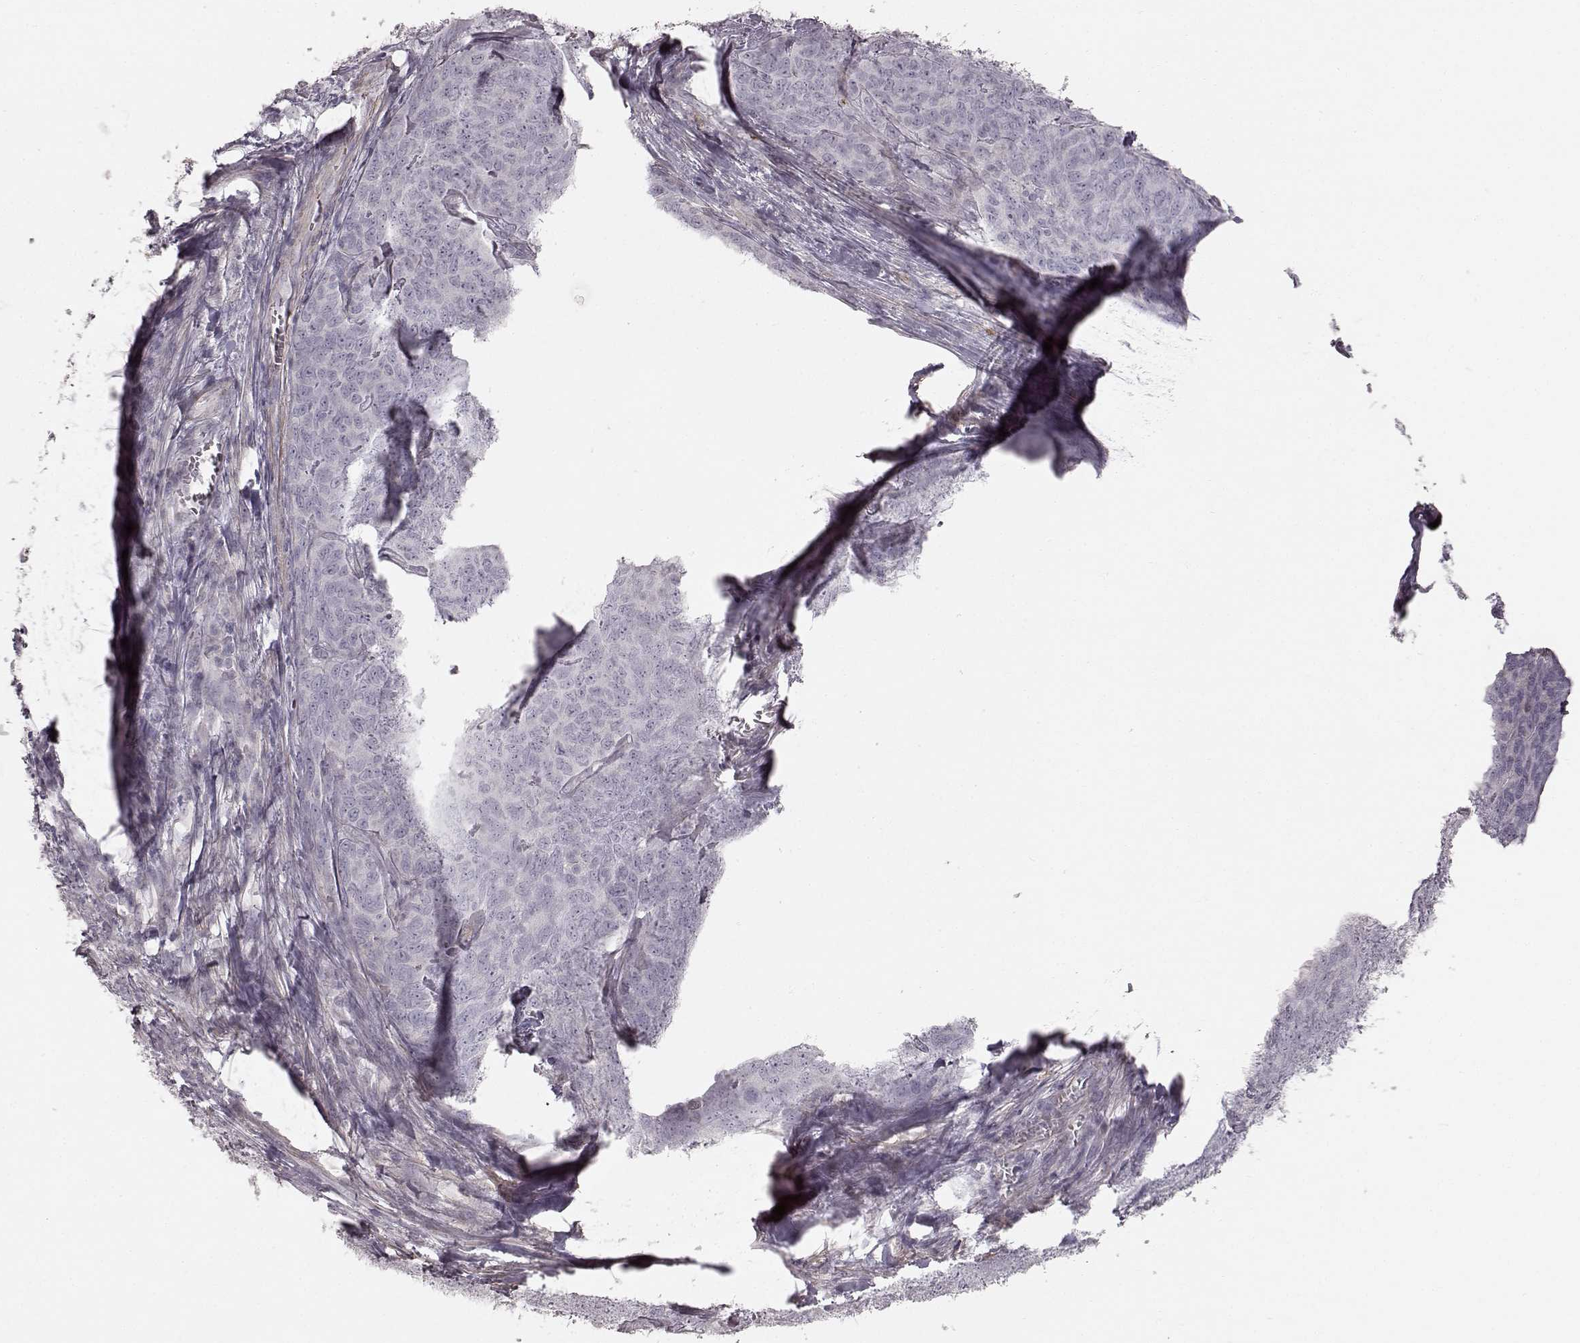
{"staining": {"intensity": "negative", "quantity": "none", "location": "none"}, "tissue": "skin cancer", "cell_type": "Tumor cells", "image_type": "cancer", "snomed": [{"axis": "morphology", "description": "Squamous cell carcinoma, NOS"}, {"axis": "topography", "description": "Skin"}, {"axis": "topography", "description": "Anal"}], "caption": "IHC histopathology image of neoplastic tissue: human skin squamous cell carcinoma stained with DAB demonstrates no significant protein expression in tumor cells. (DAB (3,3'-diaminobenzidine) immunohistochemistry, high magnification).", "gene": "PRLHR", "patient": {"sex": "female", "age": 51}}